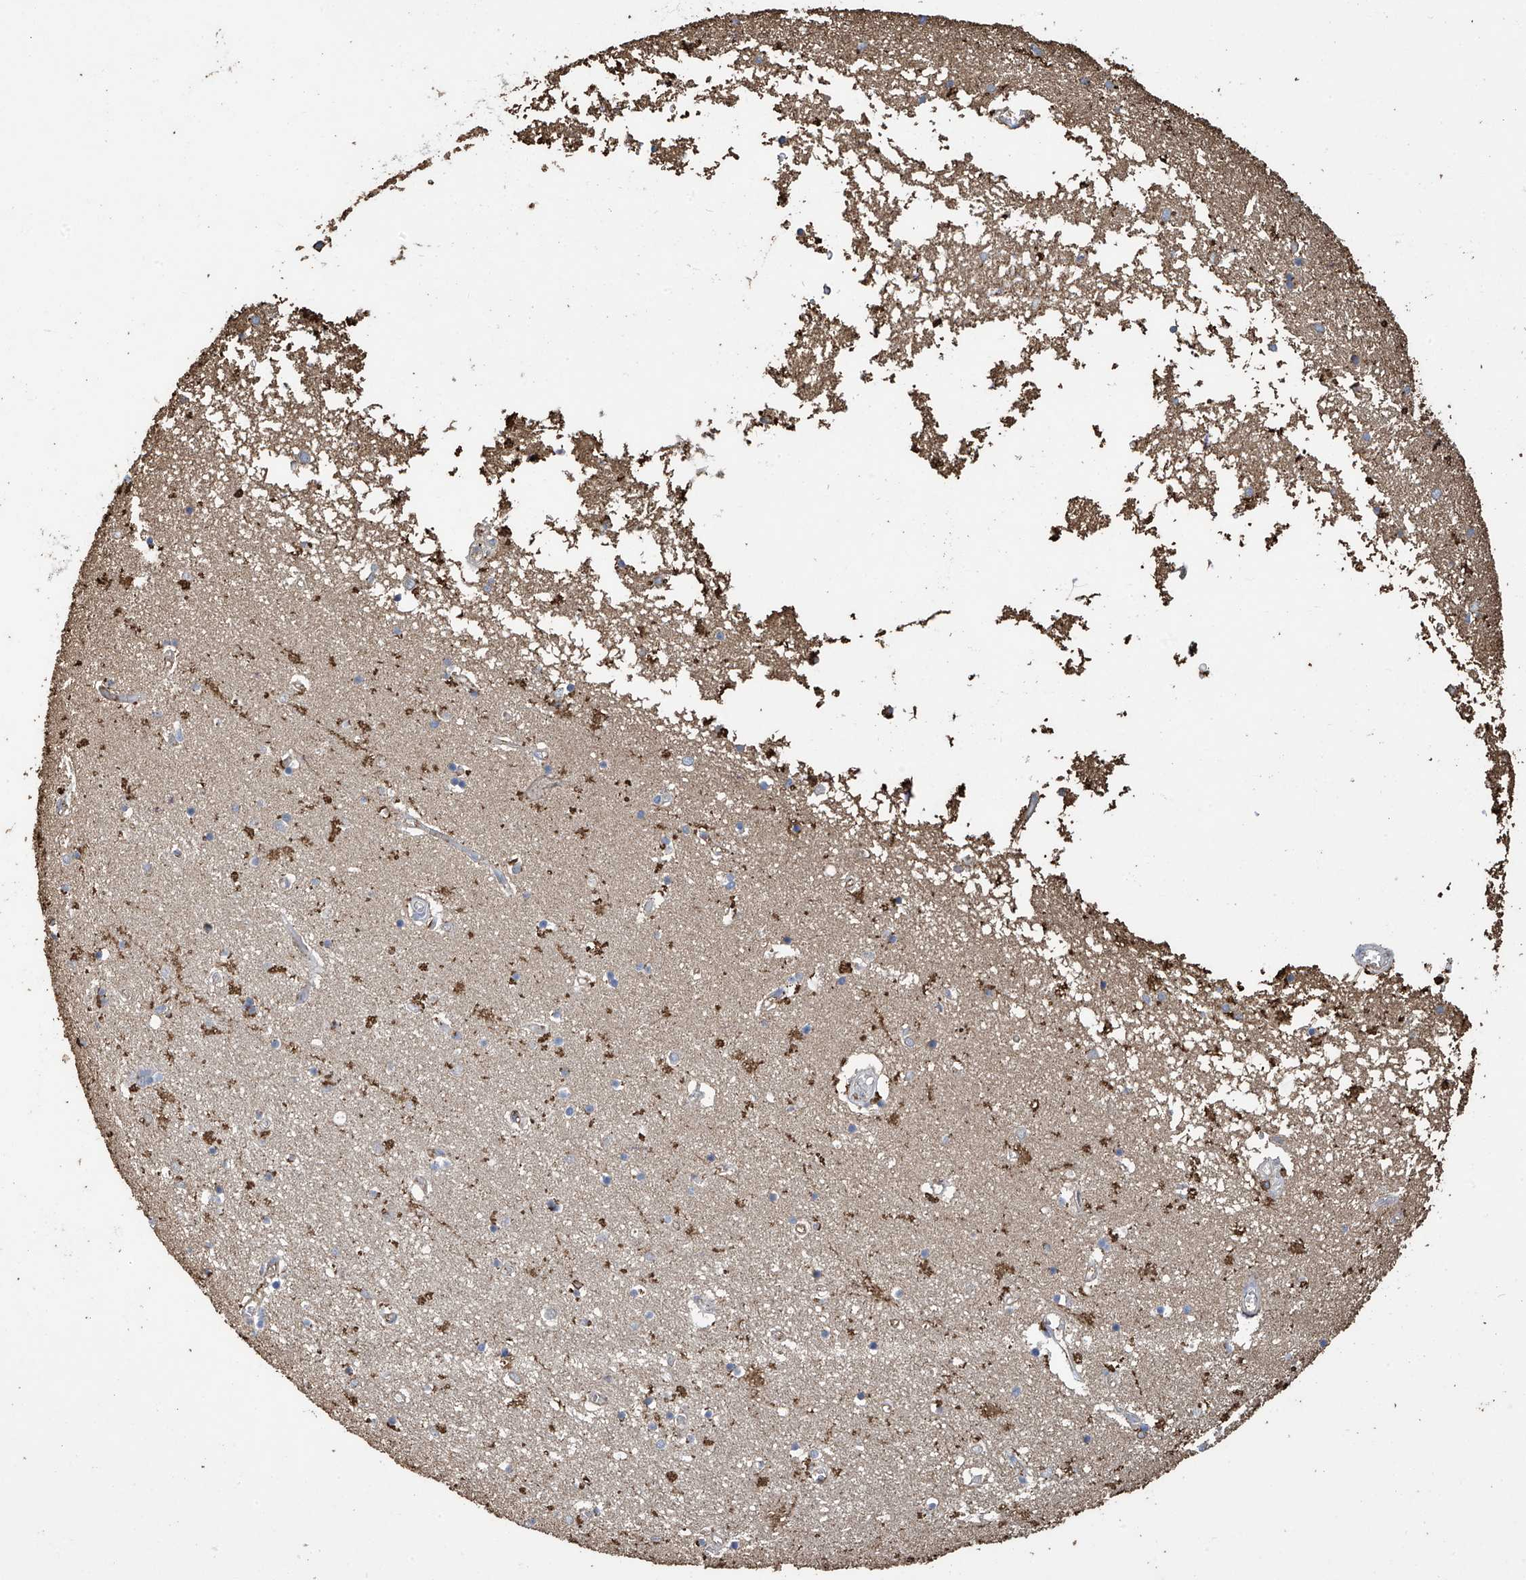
{"staining": {"intensity": "negative", "quantity": "none", "location": "none"}, "tissue": "hippocampus", "cell_type": "Glial cells", "image_type": "normal", "snomed": [{"axis": "morphology", "description": "Normal tissue, NOS"}, {"axis": "topography", "description": "Hippocampus"}], "caption": "Glial cells show no significant positivity in benign hippocampus.", "gene": "OGT", "patient": {"sex": "male", "age": 70}}